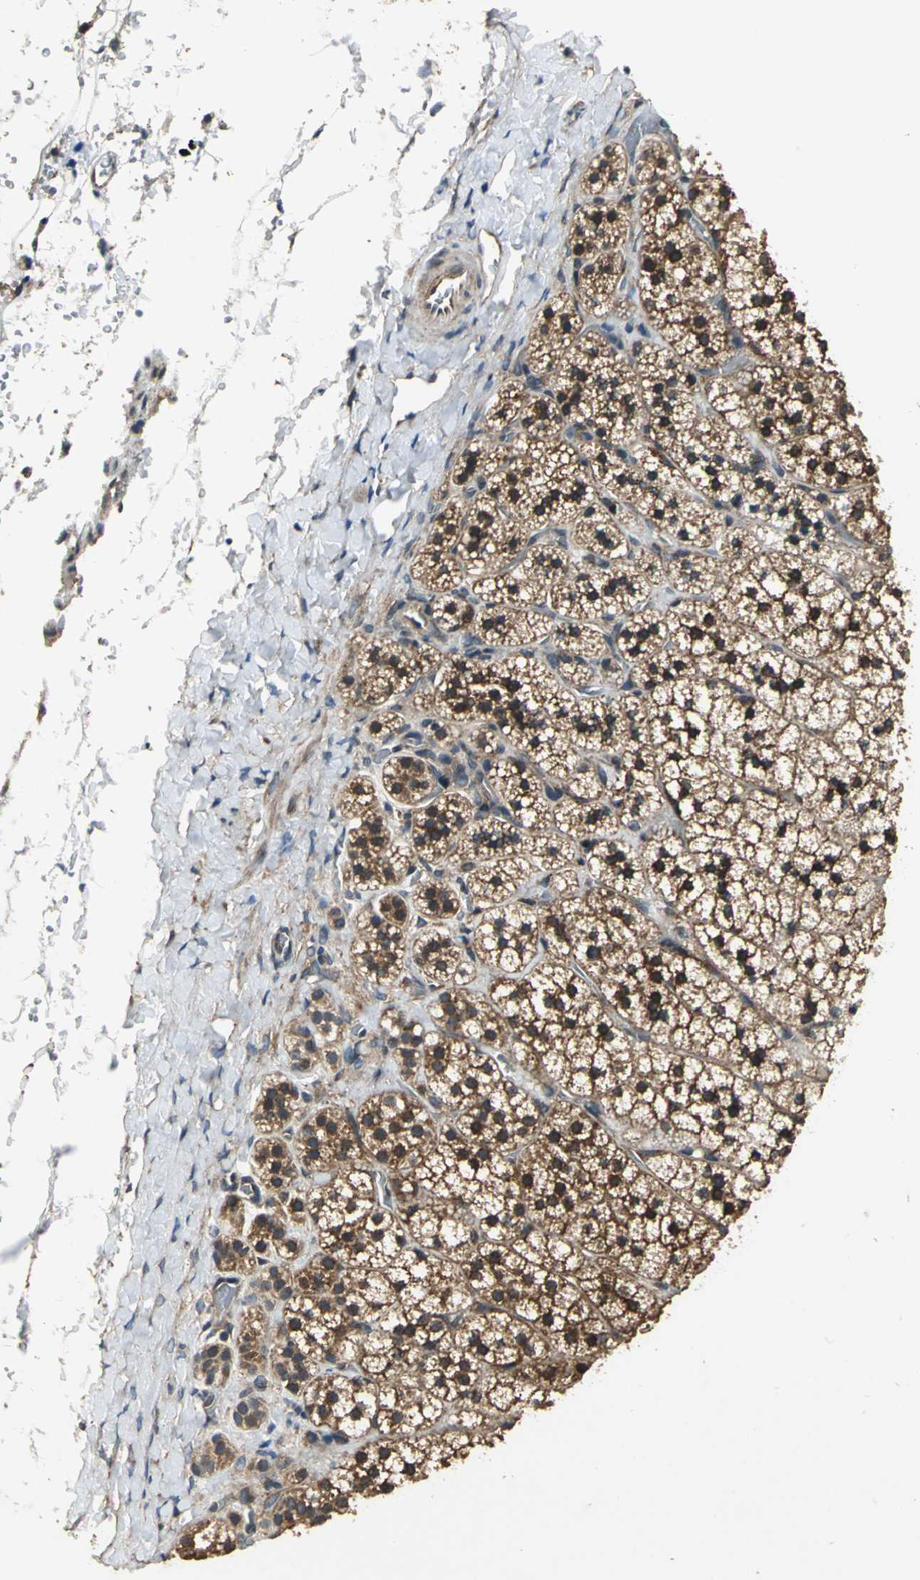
{"staining": {"intensity": "strong", "quantity": ">75%", "location": "cytoplasmic/membranous,nuclear"}, "tissue": "adrenal gland", "cell_type": "Glandular cells", "image_type": "normal", "snomed": [{"axis": "morphology", "description": "Normal tissue, NOS"}, {"axis": "topography", "description": "Adrenal gland"}], "caption": "Immunohistochemical staining of normal human adrenal gland demonstrates >75% levels of strong cytoplasmic/membranous,nuclear protein expression in approximately >75% of glandular cells.", "gene": "EIF2B2", "patient": {"sex": "female", "age": 44}}